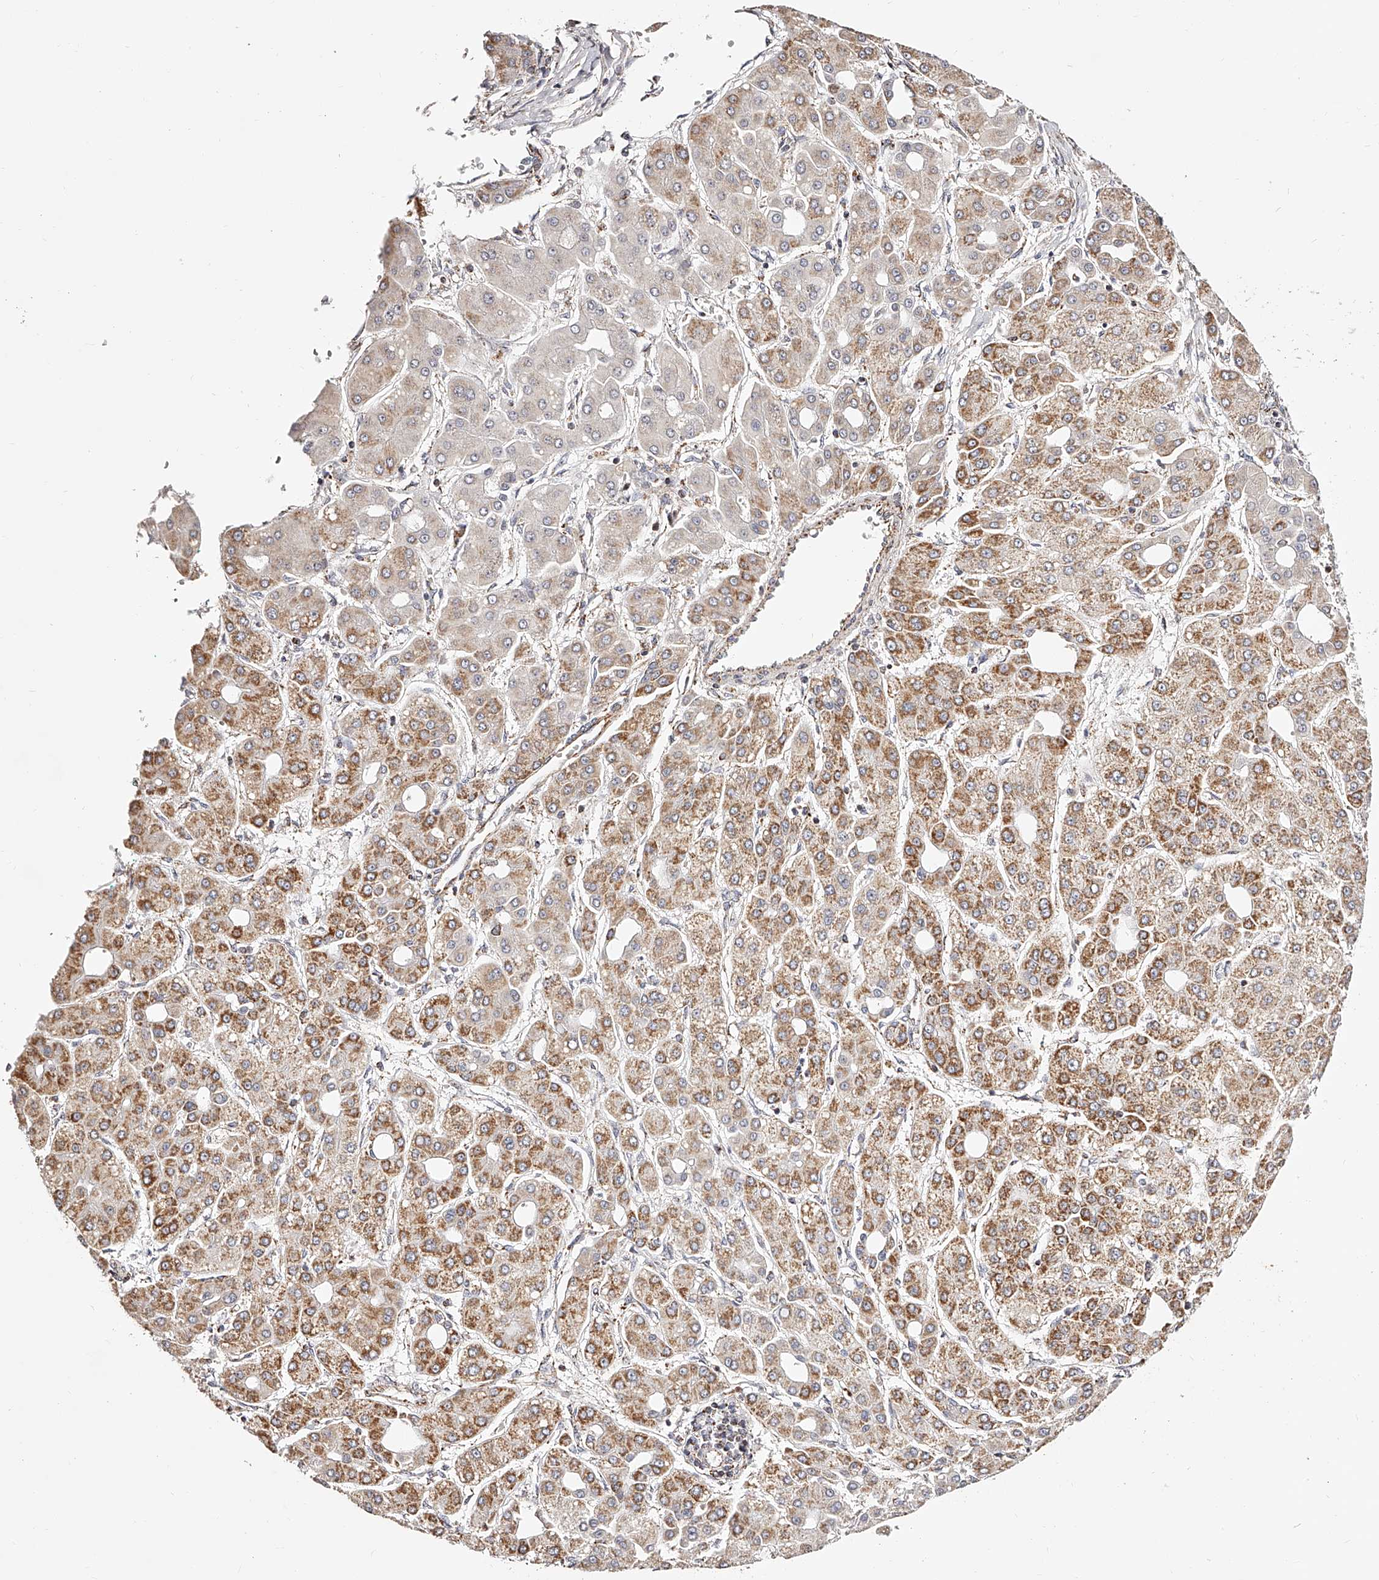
{"staining": {"intensity": "moderate", "quantity": "25%-75%", "location": "cytoplasmic/membranous"}, "tissue": "liver cancer", "cell_type": "Tumor cells", "image_type": "cancer", "snomed": [{"axis": "morphology", "description": "Carcinoma, Hepatocellular, NOS"}, {"axis": "topography", "description": "Liver"}], "caption": "A brown stain highlights moderate cytoplasmic/membranous positivity of a protein in liver cancer tumor cells.", "gene": "NDUFV3", "patient": {"sex": "male", "age": 65}}